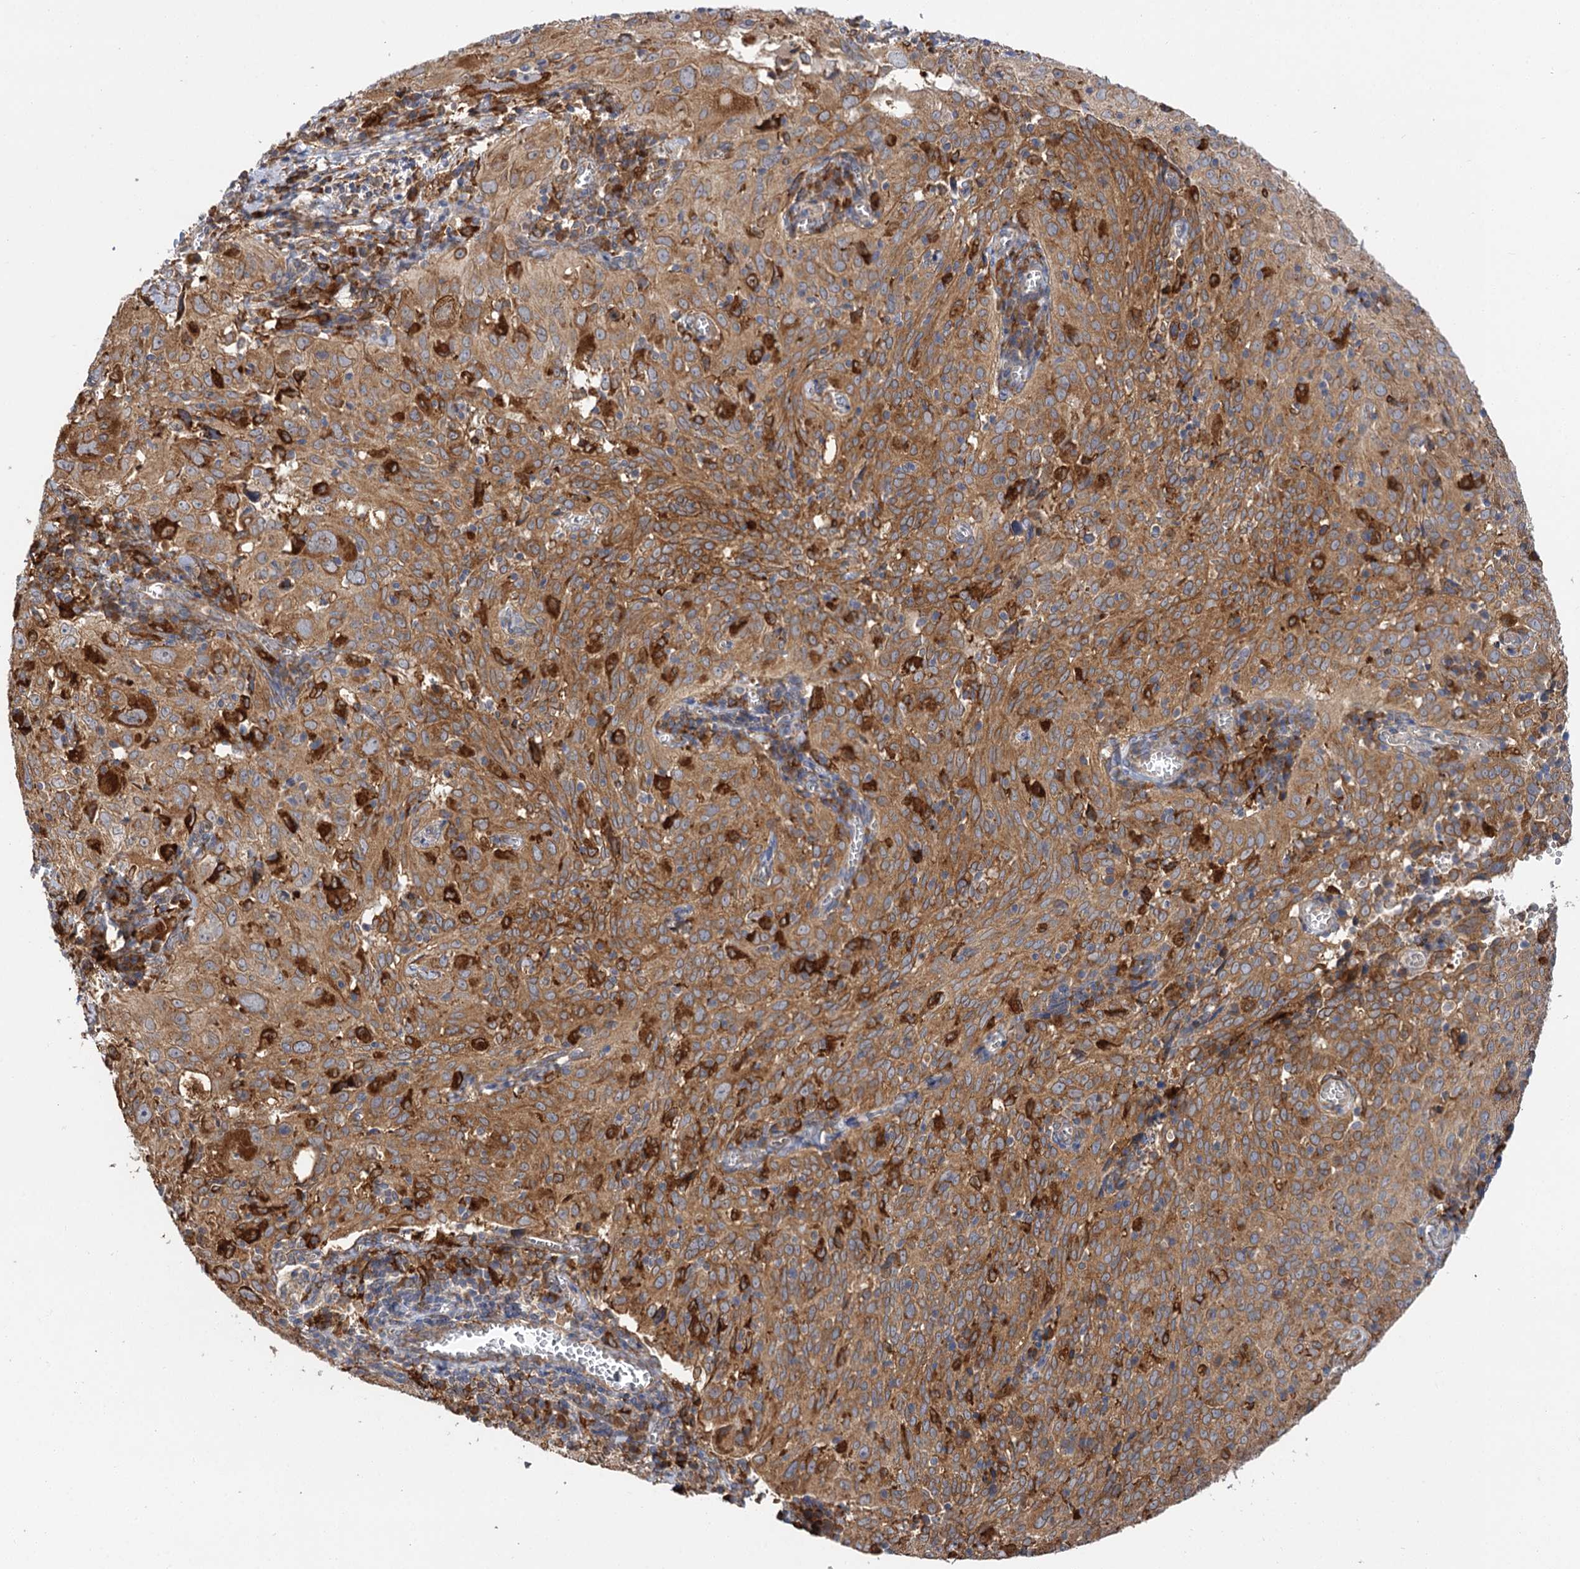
{"staining": {"intensity": "moderate", "quantity": ">75%", "location": "cytoplasmic/membranous"}, "tissue": "cervical cancer", "cell_type": "Tumor cells", "image_type": "cancer", "snomed": [{"axis": "morphology", "description": "Squamous cell carcinoma, NOS"}, {"axis": "topography", "description": "Cervix"}], "caption": "This image shows cervical cancer stained with IHC to label a protein in brown. The cytoplasmic/membranous of tumor cells show moderate positivity for the protein. Nuclei are counter-stained blue.", "gene": "PPIP5K2", "patient": {"sex": "female", "age": 31}}